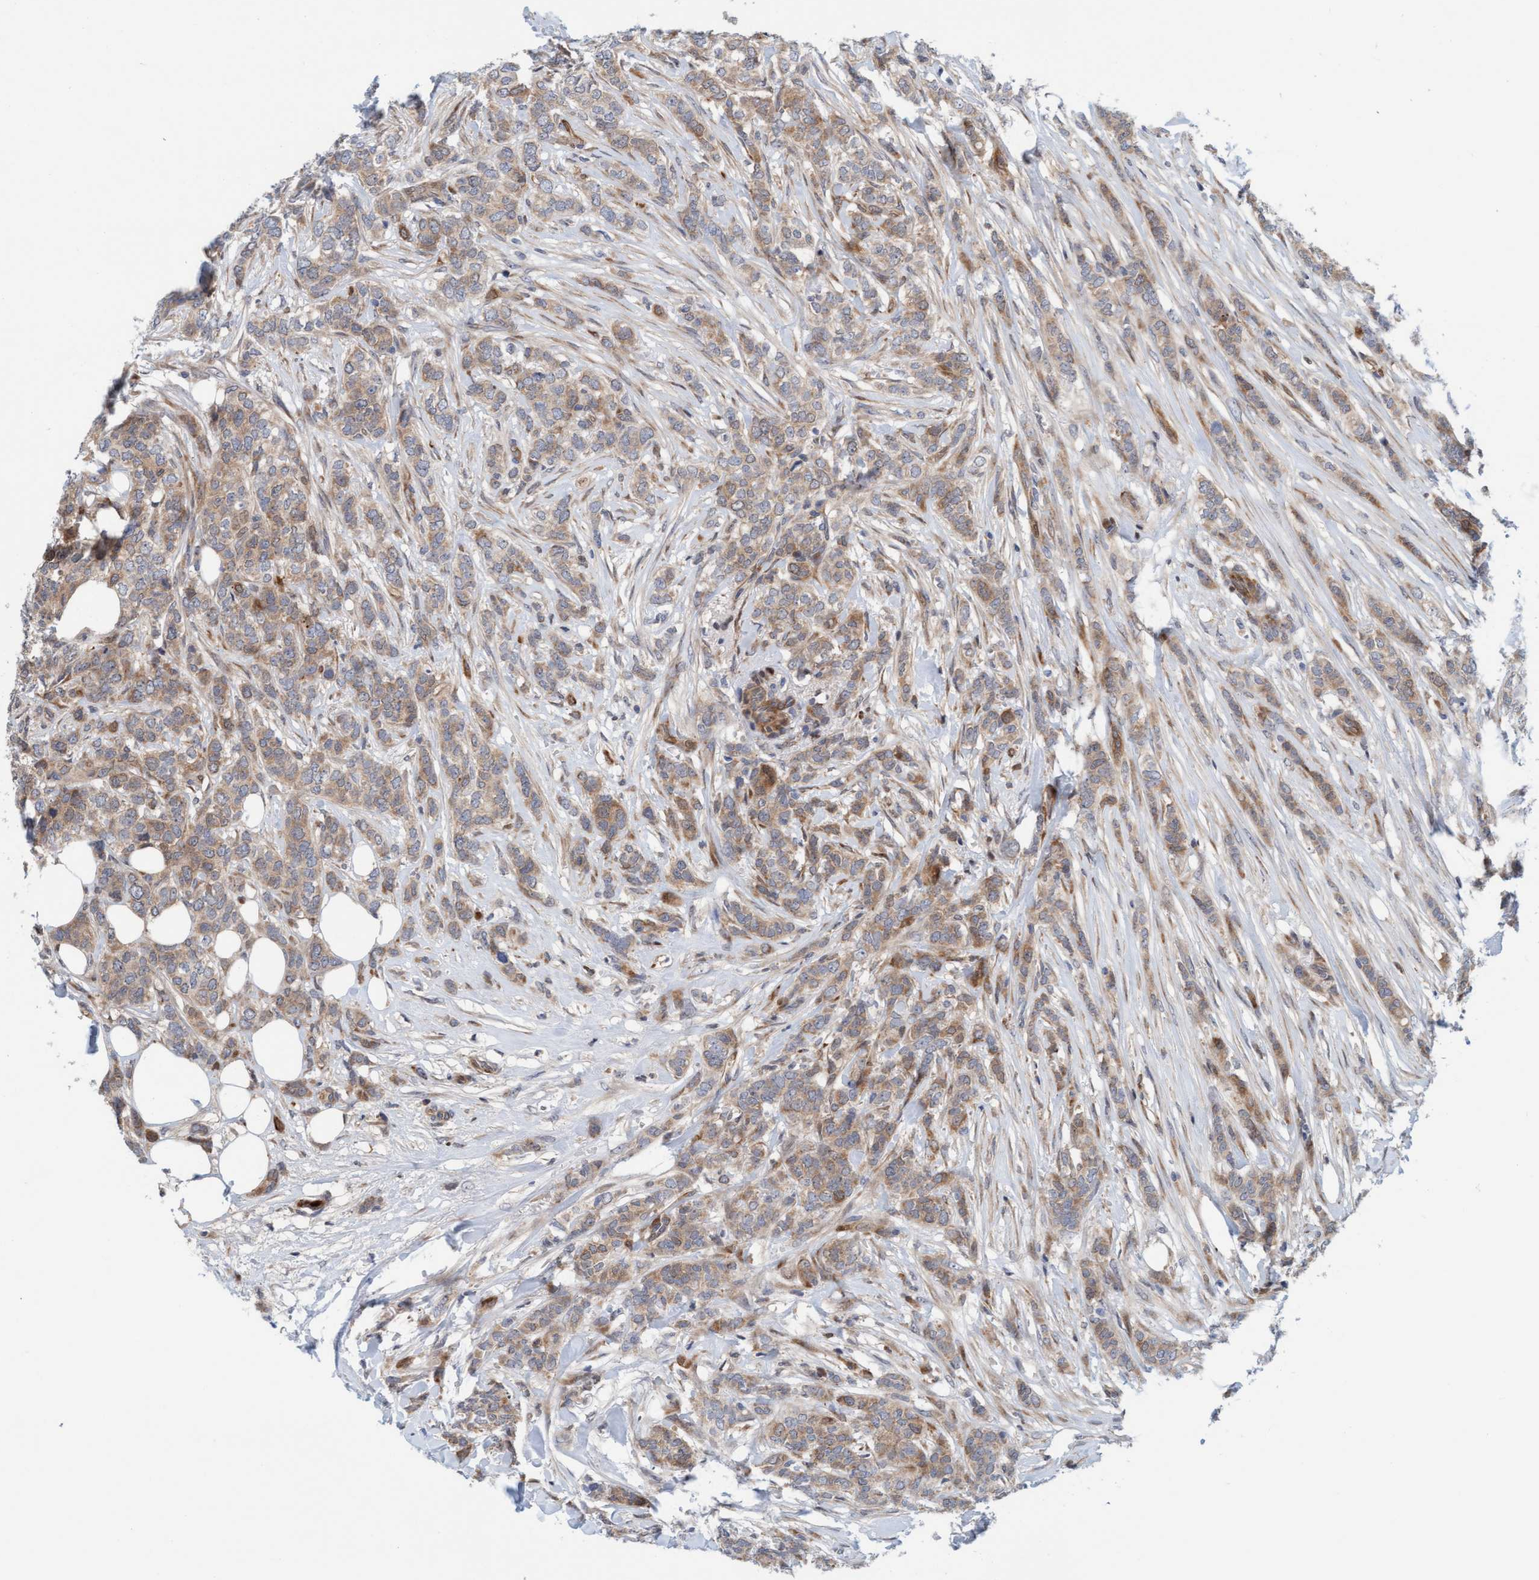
{"staining": {"intensity": "moderate", "quantity": ">75%", "location": "cytoplasmic/membranous"}, "tissue": "breast cancer", "cell_type": "Tumor cells", "image_type": "cancer", "snomed": [{"axis": "morphology", "description": "Lobular carcinoma"}, {"axis": "topography", "description": "Skin"}, {"axis": "topography", "description": "Breast"}], "caption": "This is a photomicrograph of immunohistochemistry staining of breast lobular carcinoma, which shows moderate expression in the cytoplasmic/membranous of tumor cells.", "gene": "EIF4EBP1", "patient": {"sex": "female", "age": 46}}